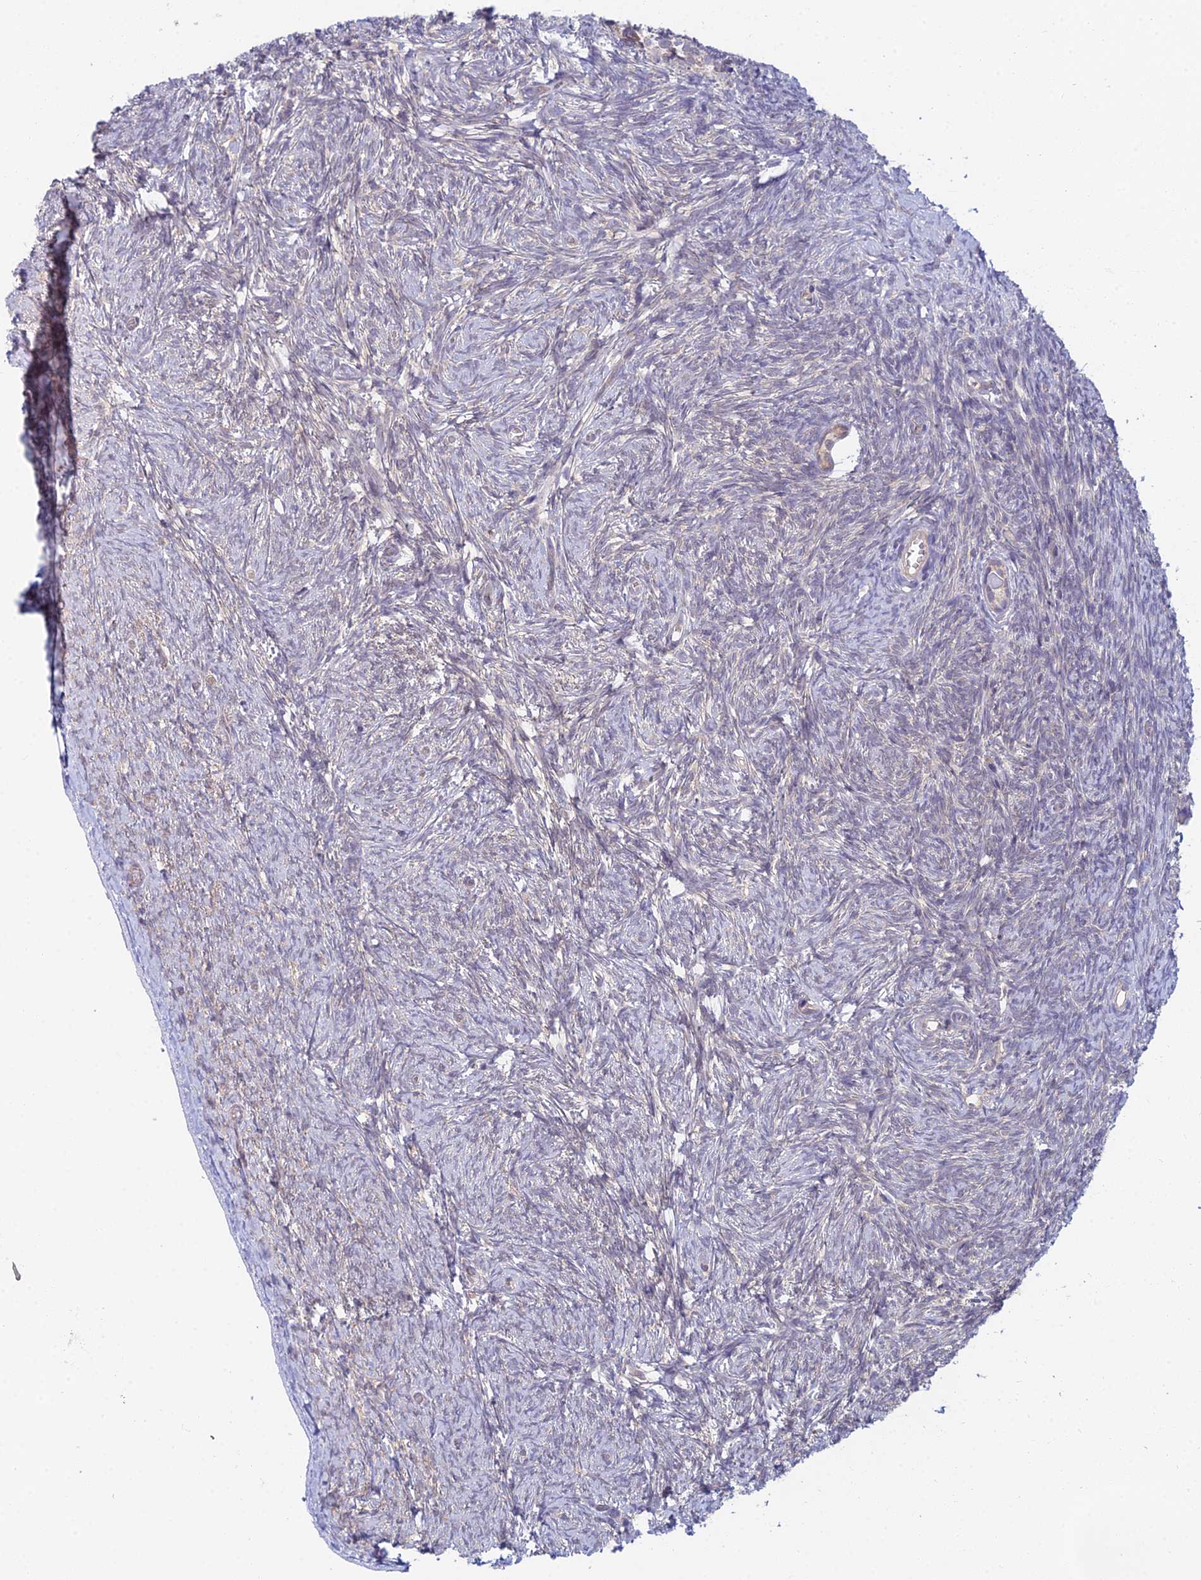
{"staining": {"intensity": "negative", "quantity": "none", "location": "none"}, "tissue": "ovary", "cell_type": "Ovarian stroma cells", "image_type": "normal", "snomed": [{"axis": "morphology", "description": "Normal tissue, NOS"}, {"axis": "topography", "description": "Ovary"}], "caption": "IHC image of unremarkable ovary: ovary stained with DAB displays no significant protein staining in ovarian stroma cells. (DAB immunohistochemistry (IHC) visualized using brightfield microscopy, high magnification).", "gene": "METTL26", "patient": {"sex": "female", "age": 44}}